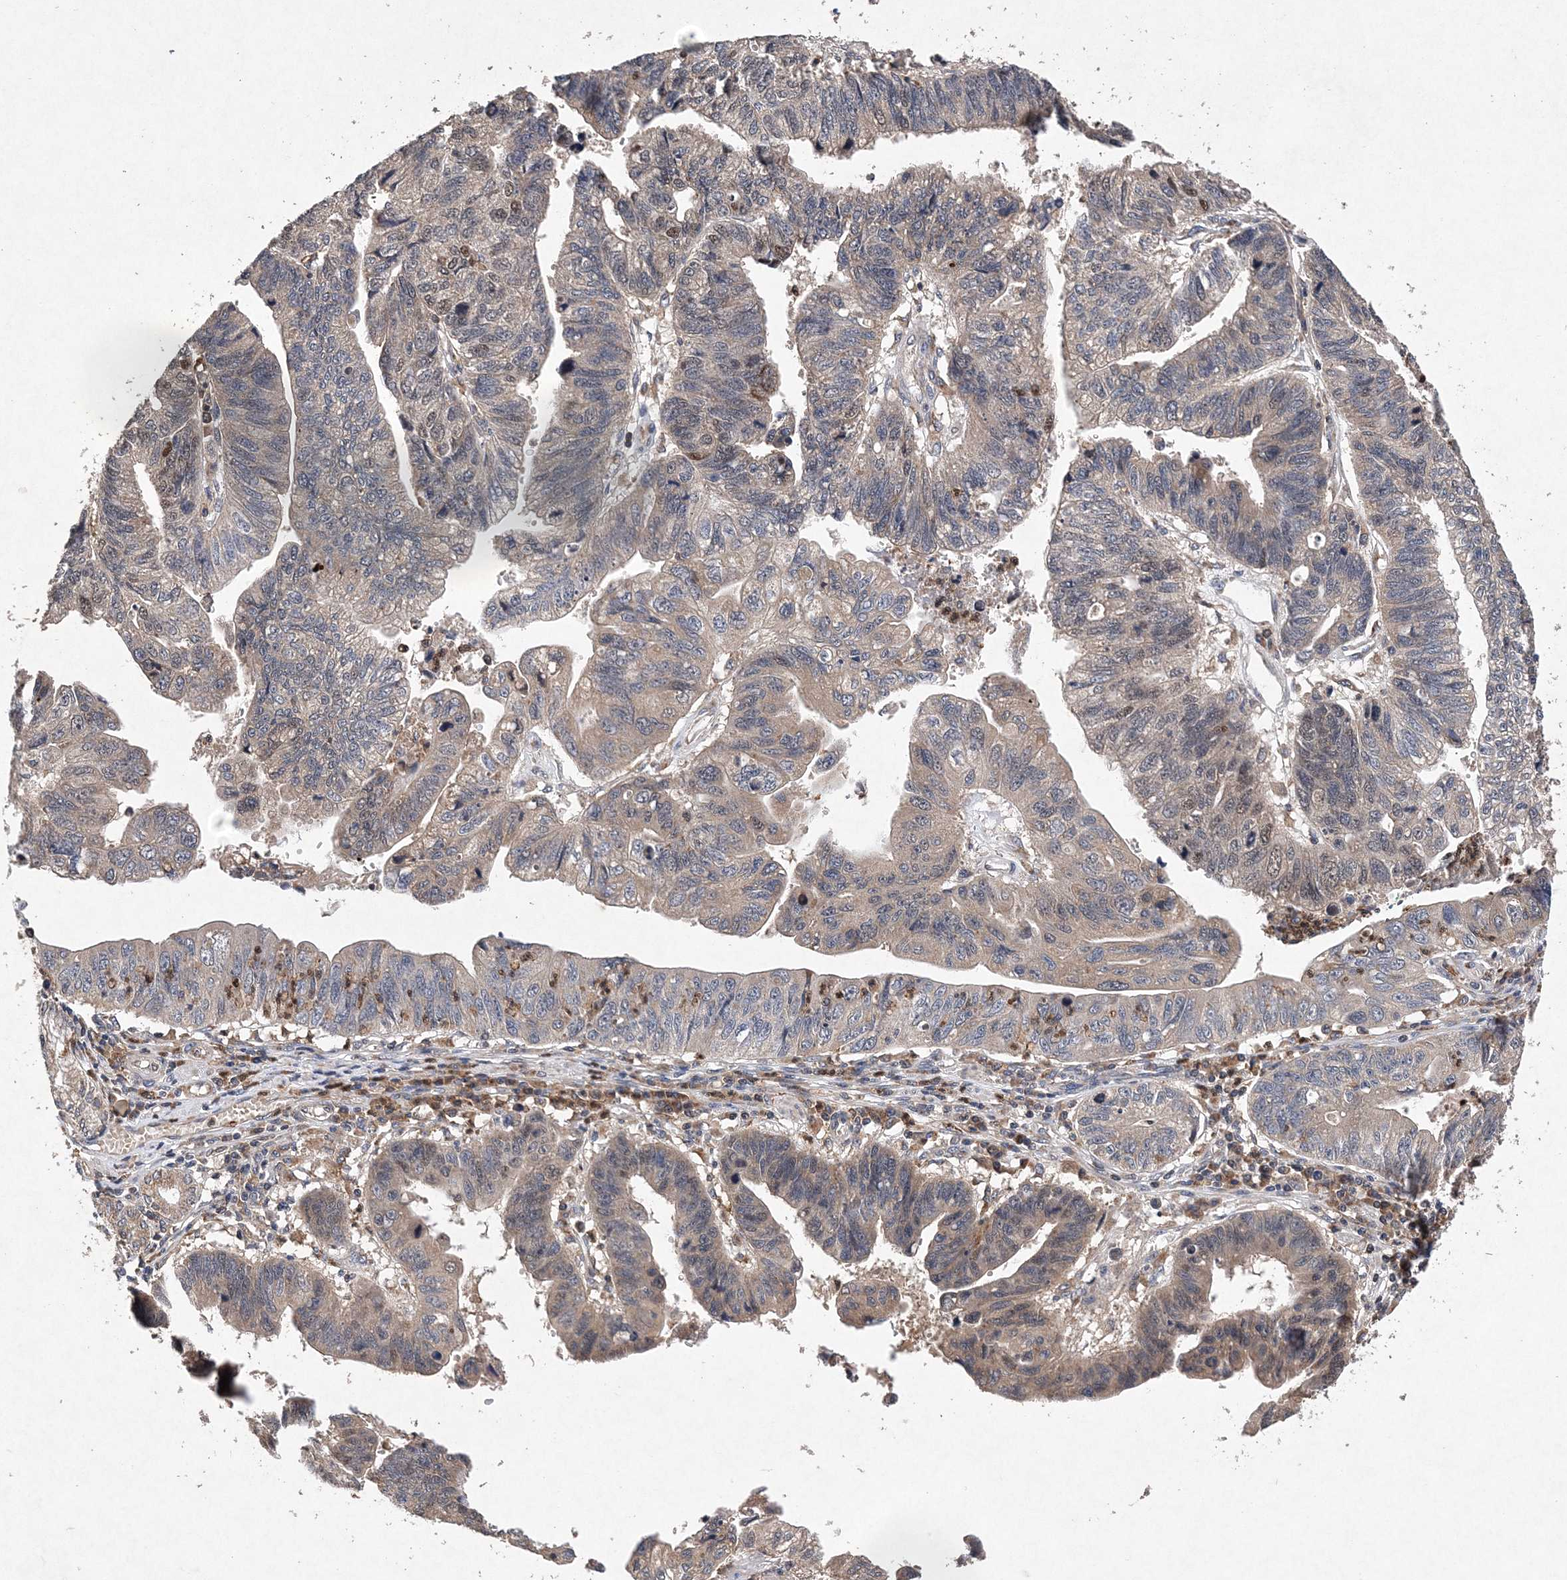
{"staining": {"intensity": "moderate", "quantity": "<25%", "location": "cytoplasmic/membranous"}, "tissue": "stomach cancer", "cell_type": "Tumor cells", "image_type": "cancer", "snomed": [{"axis": "morphology", "description": "Adenocarcinoma, NOS"}, {"axis": "topography", "description": "Stomach"}], "caption": "Tumor cells show moderate cytoplasmic/membranous staining in approximately <25% of cells in stomach adenocarcinoma. (IHC, brightfield microscopy, high magnification).", "gene": "PROSER1", "patient": {"sex": "male", "age": 59}}